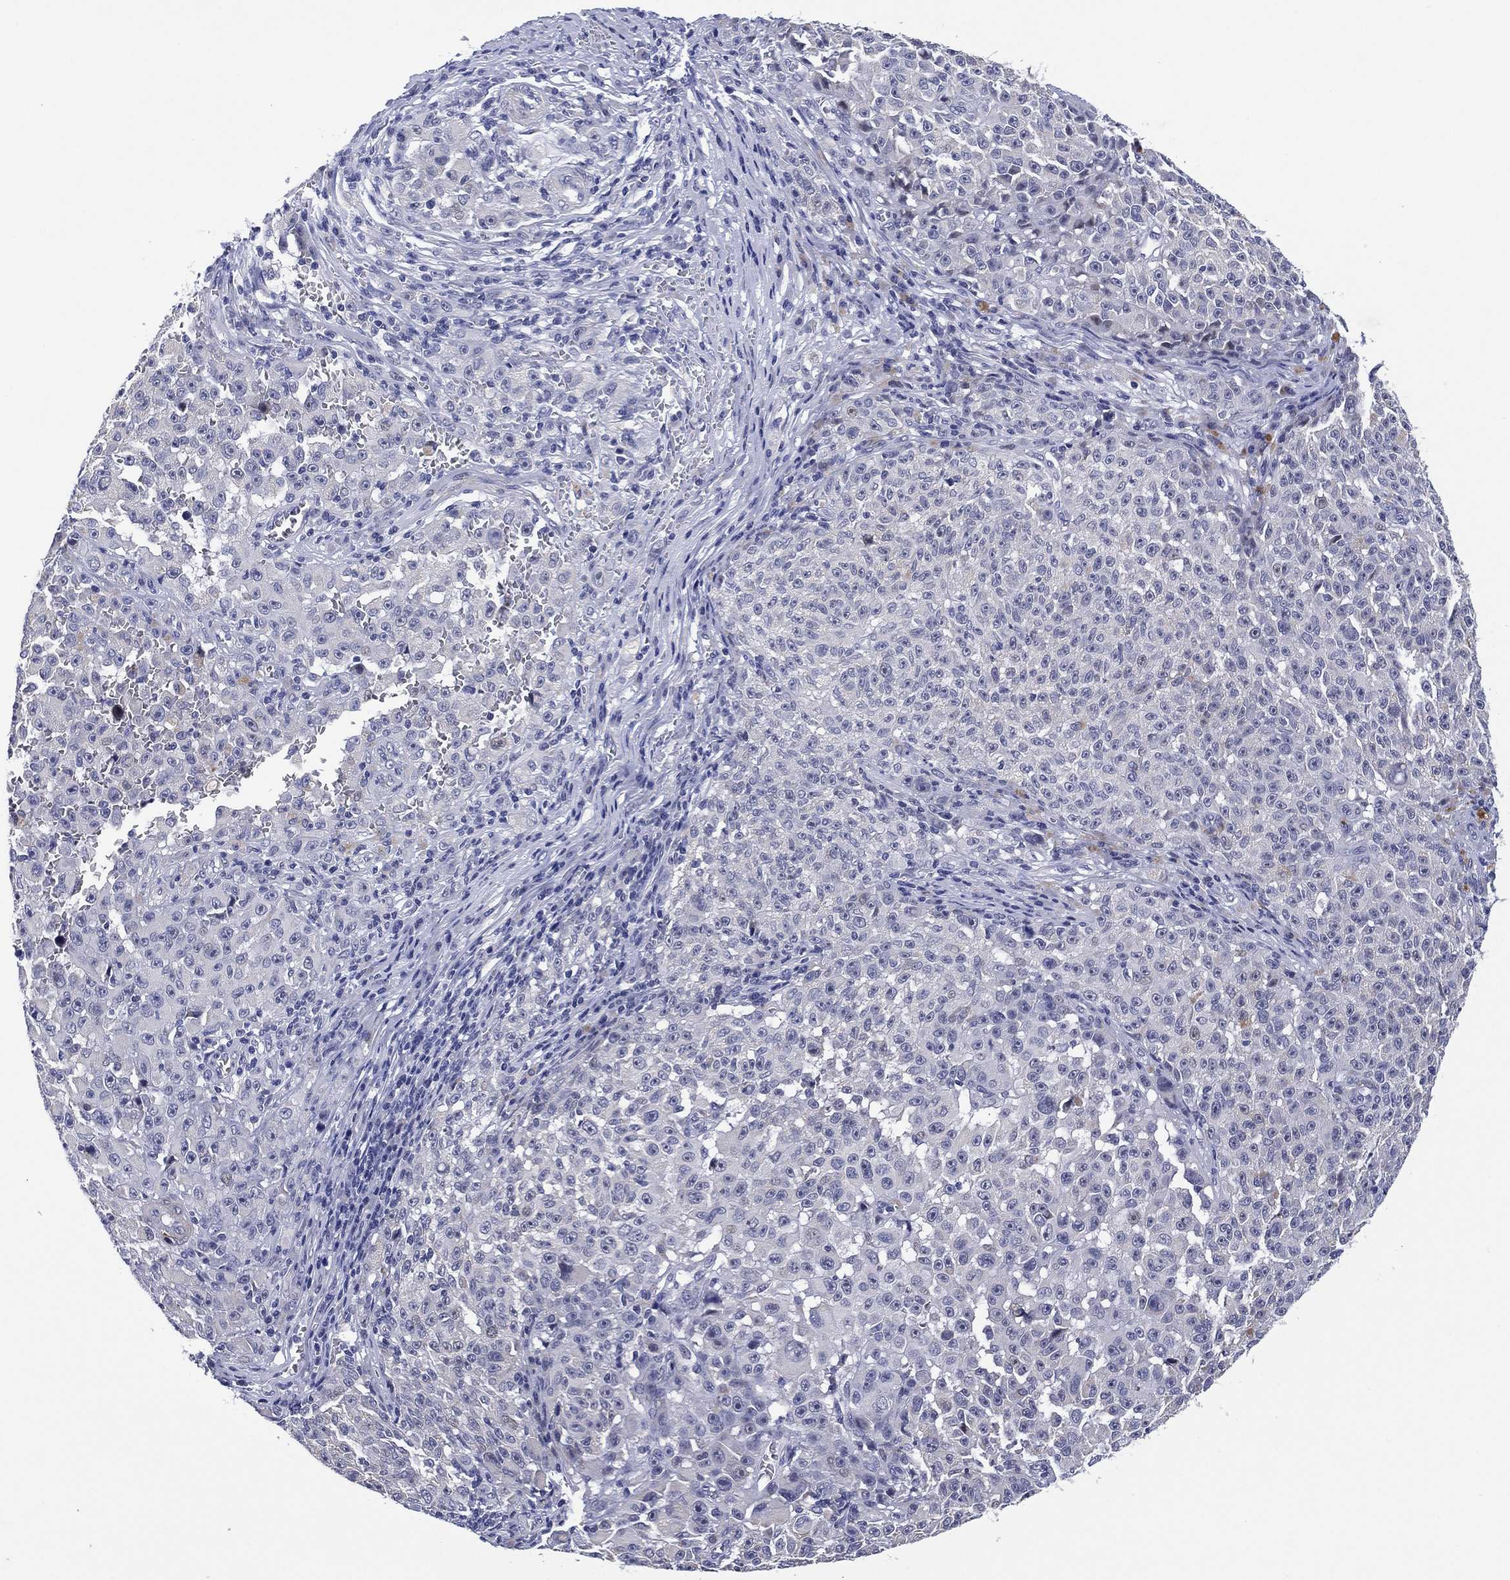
{"staining": {"intensity": "negative", "quantity": "none", "location": "none"}, "tissue": "melanoma", "cell_type": "Tumor cells", "image_type": "cancer", "snomed": [{"axis": "morphology", "description": "Malignant melanoma, NOS"}, {"axis": "topography", "description": "Skin"}], "caption": "Malignant melanoma was stained to show a protein in brown. There is no significant expression in tumor cells. The staining is performed using DAB (3,3'-diaminobenzidine) brown chromogen with nuclei counter-stained in using hematoxylin.", "gene": "CLIP3", "patient": {"sex": "female", "age": 82}}